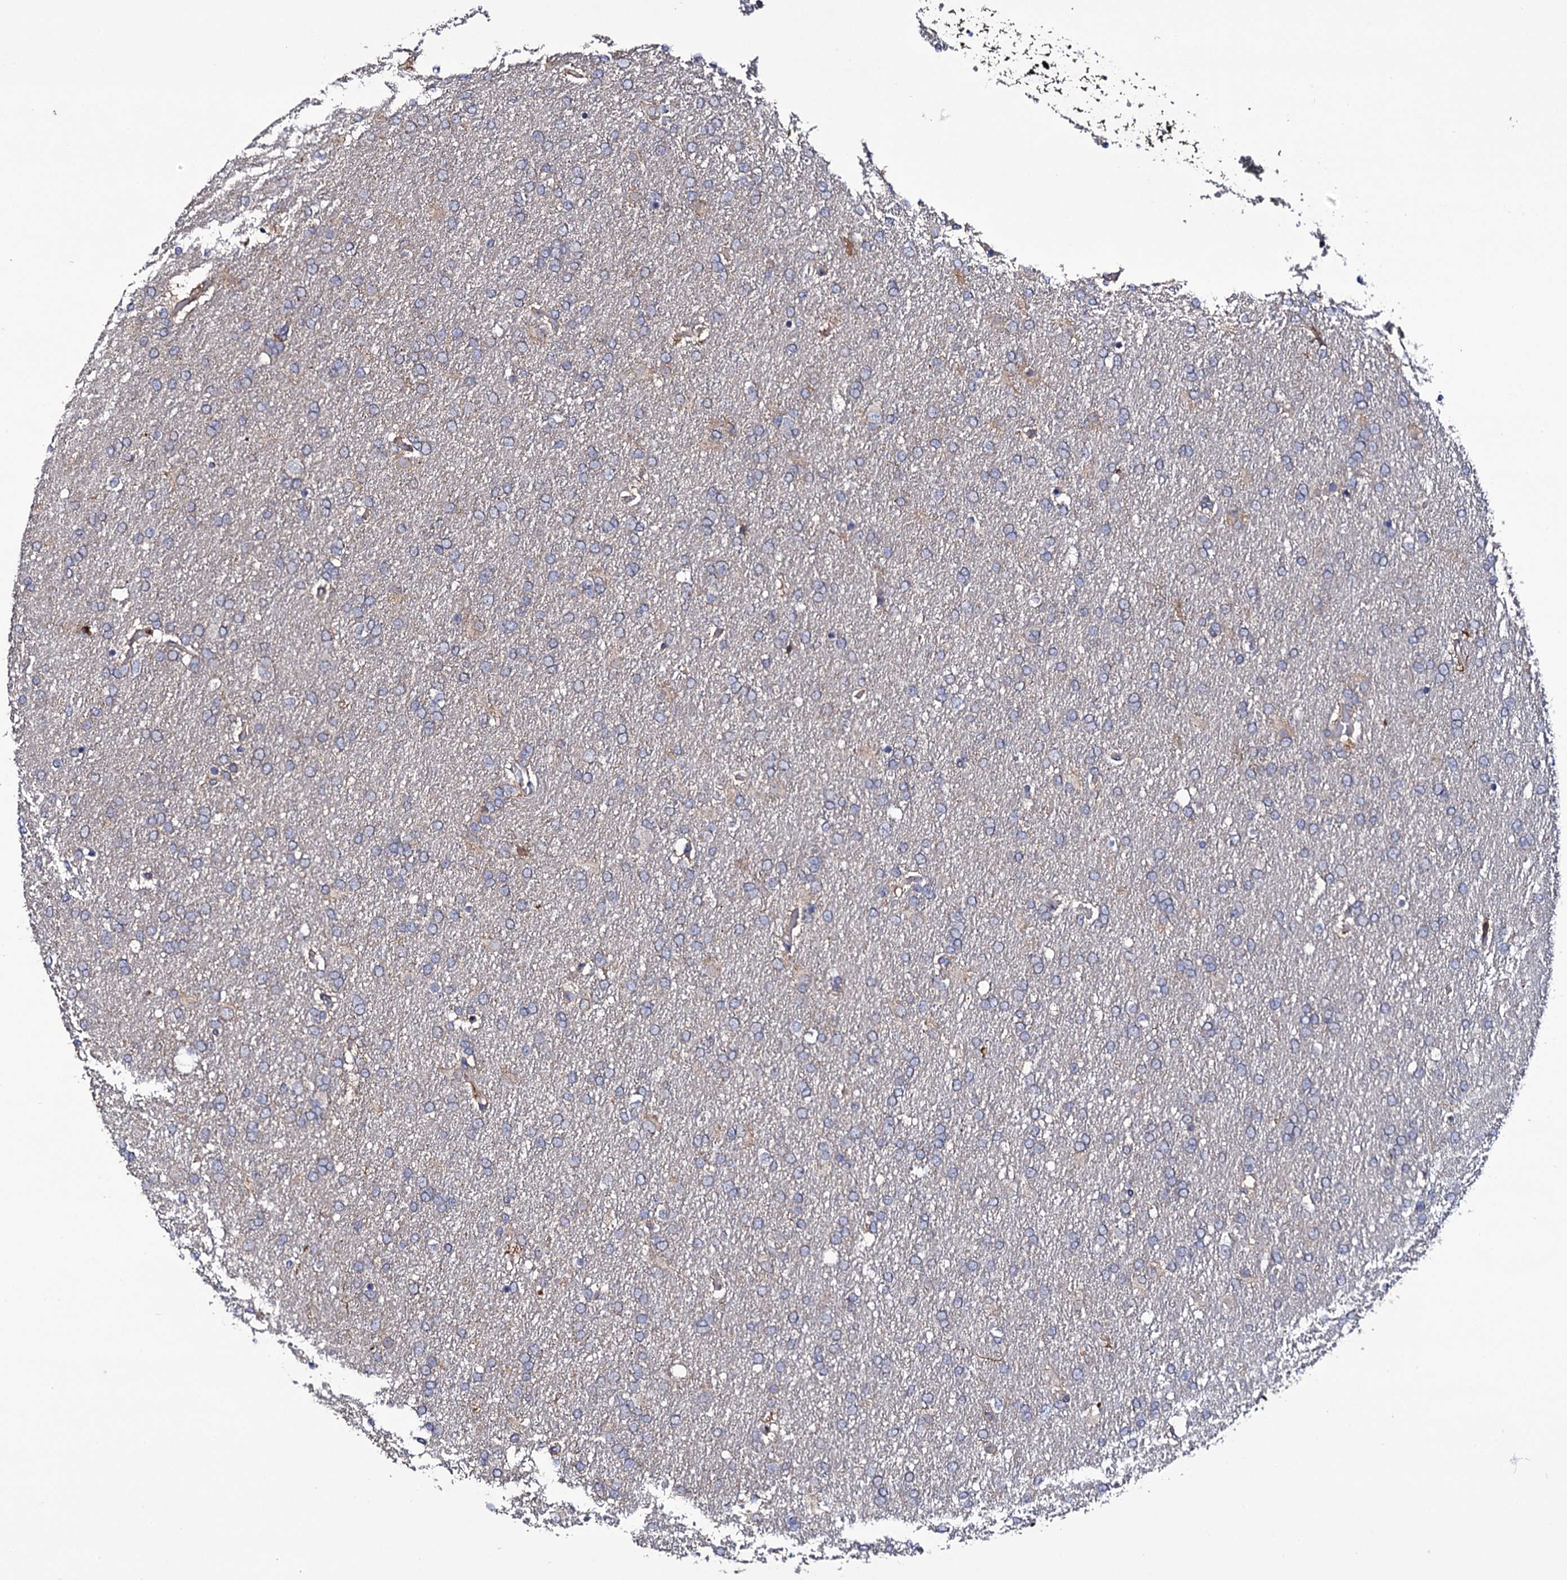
{"staining": {"intensity": "negative", "quantity": "none", "location": "none"}, "tissue": "glioma", "cell_type": "Tumor cells", "image_type": "cancer", "snomed": [{"axis": "morphology", "description": "Glioma, malignant, High grade"}, {"axis": "topography", "description": "Brain"}], "caption": "Protein analysis of glioma exhibits no significant expression in tumor cells.", "gene": "TTC23", "patient": {"sex": "male", "age": 72}}